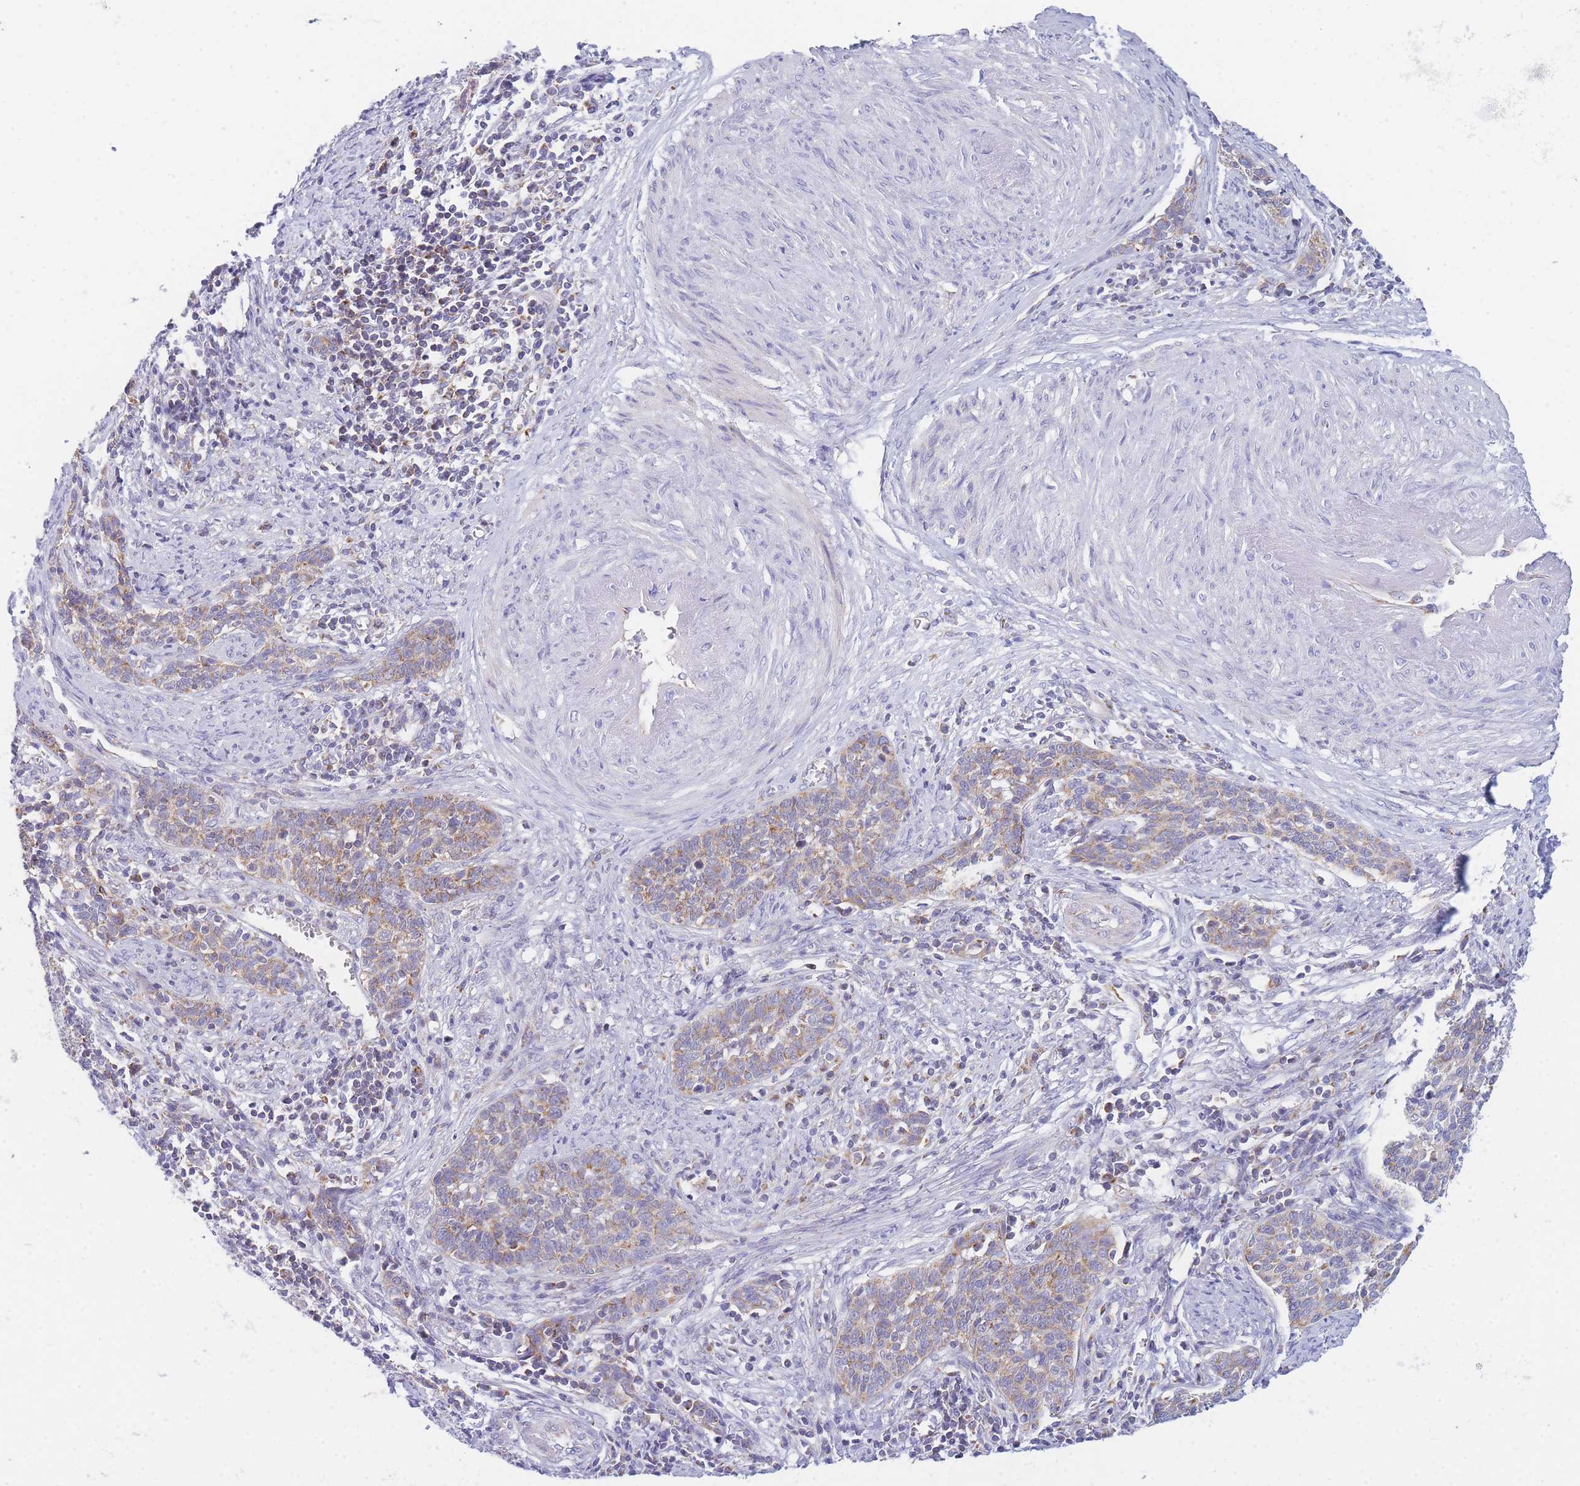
{"staining": {"intensity": "weak", "quantity": "25%-75%", "location": "cytoplasmic/membranous"}, "tissue": "cervical cancer", "cell_type": "Tumor cells", "image_type": "cancer", "snomed": [{"axis": "morphology", "description": "Squamous cell carcinoma, NOS"}, {"axis": "topography", "description": "Cervix"}], "caption": "Cervical cancer (squamous cell carcinoma) stained with DAB immunohistochemistry reveals low levels of weak cytoplasmic/membranous staining in about 25%-75% of tumor cells.", "gene": "MRPS11", "patient": {"sex": "female", "age": 39}}